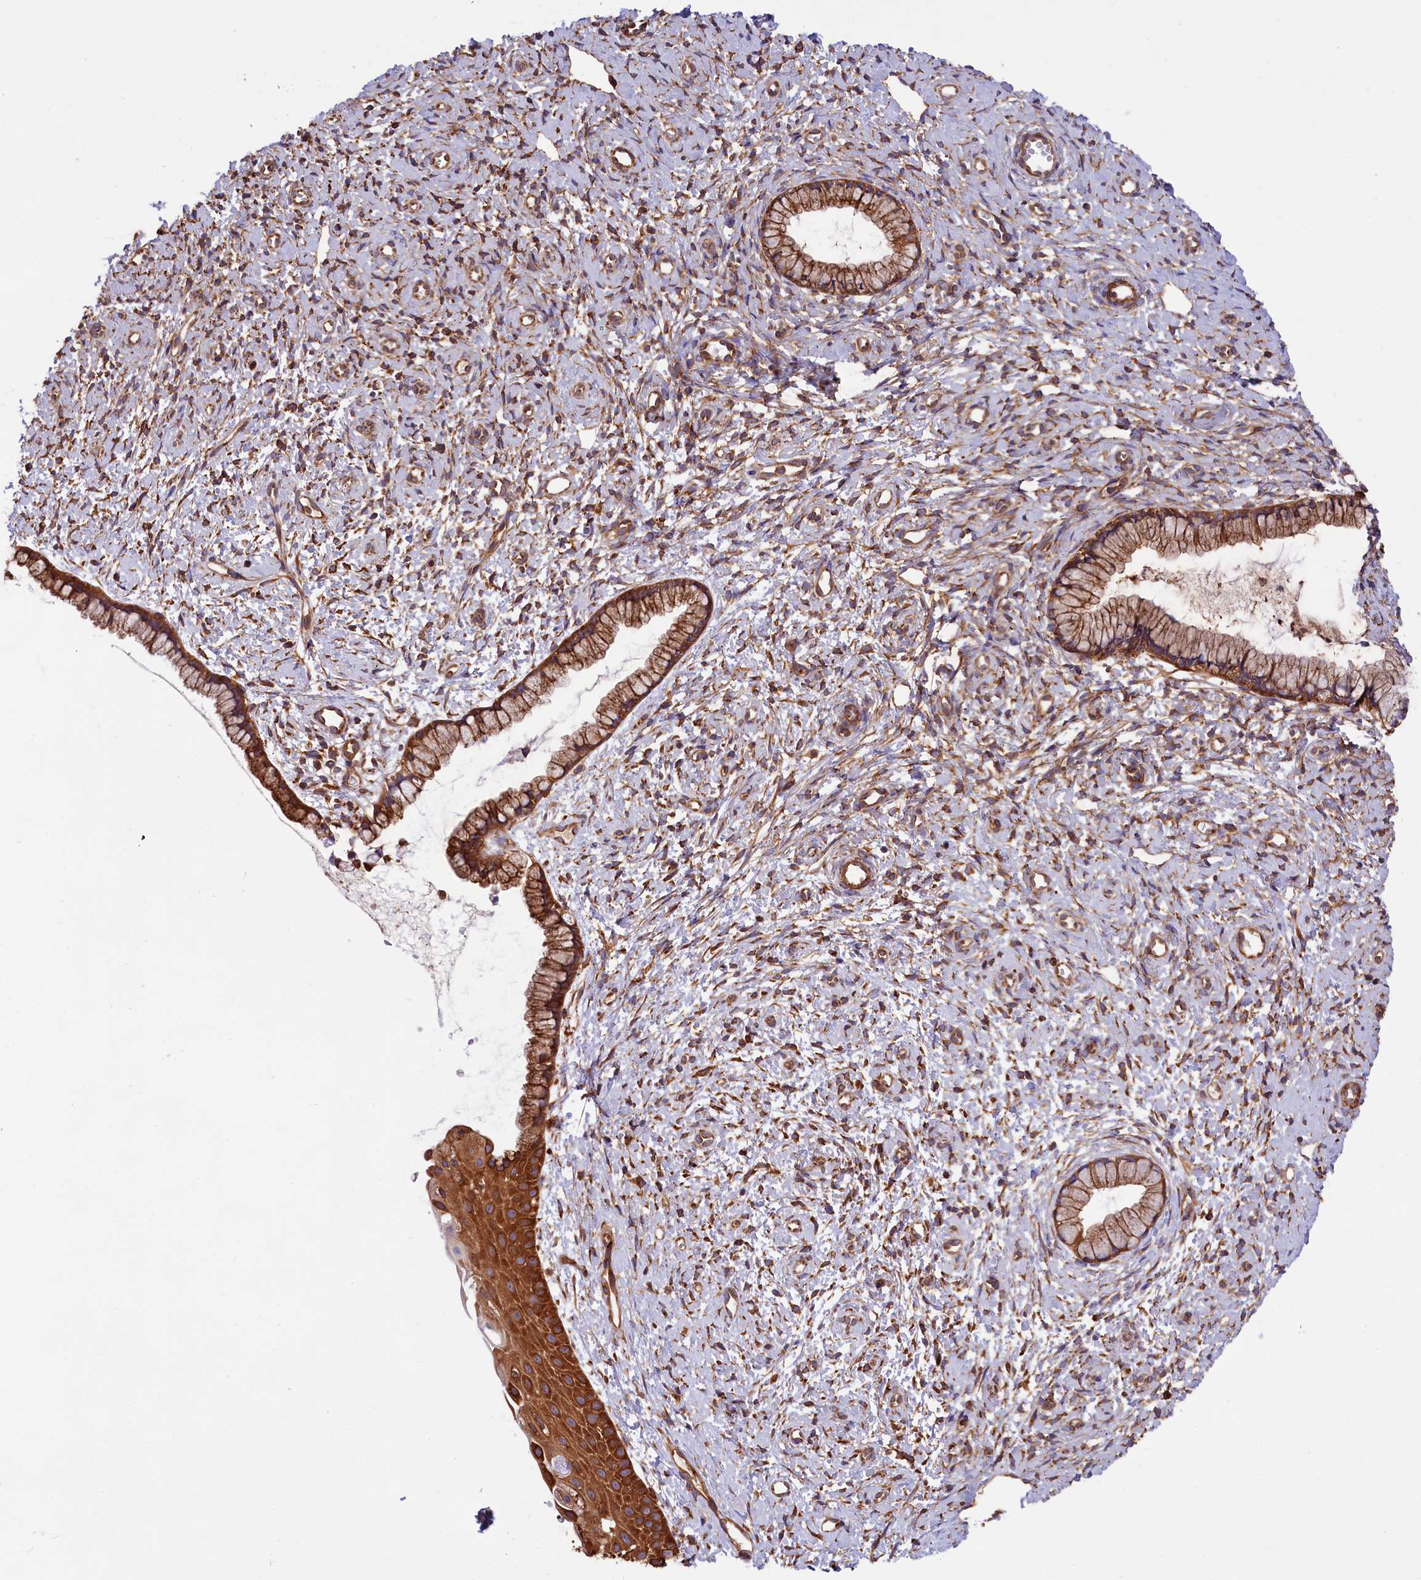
{"staining": {"intensity": "moderate", "quantity": ">75%", "location": "cytoplasmic/membranous"}, "tissue": "cervix", "cell_type": "Glandular cells", "image_type": "normal", "snomed": [{"axis": "morphology", "description": "Normal tissue, NOS"}, {"axis": "topography", "description": "Cervix"}], "caption": "Cervix stained with DAB (3,3'-diaminobenzidine) IHC shows medium levels of moderate cytoplasmic/membranous expression in approximately >75% of glandular cells.", "gene": "GYS1", "patient": {"sex": "female", "age": 57}}